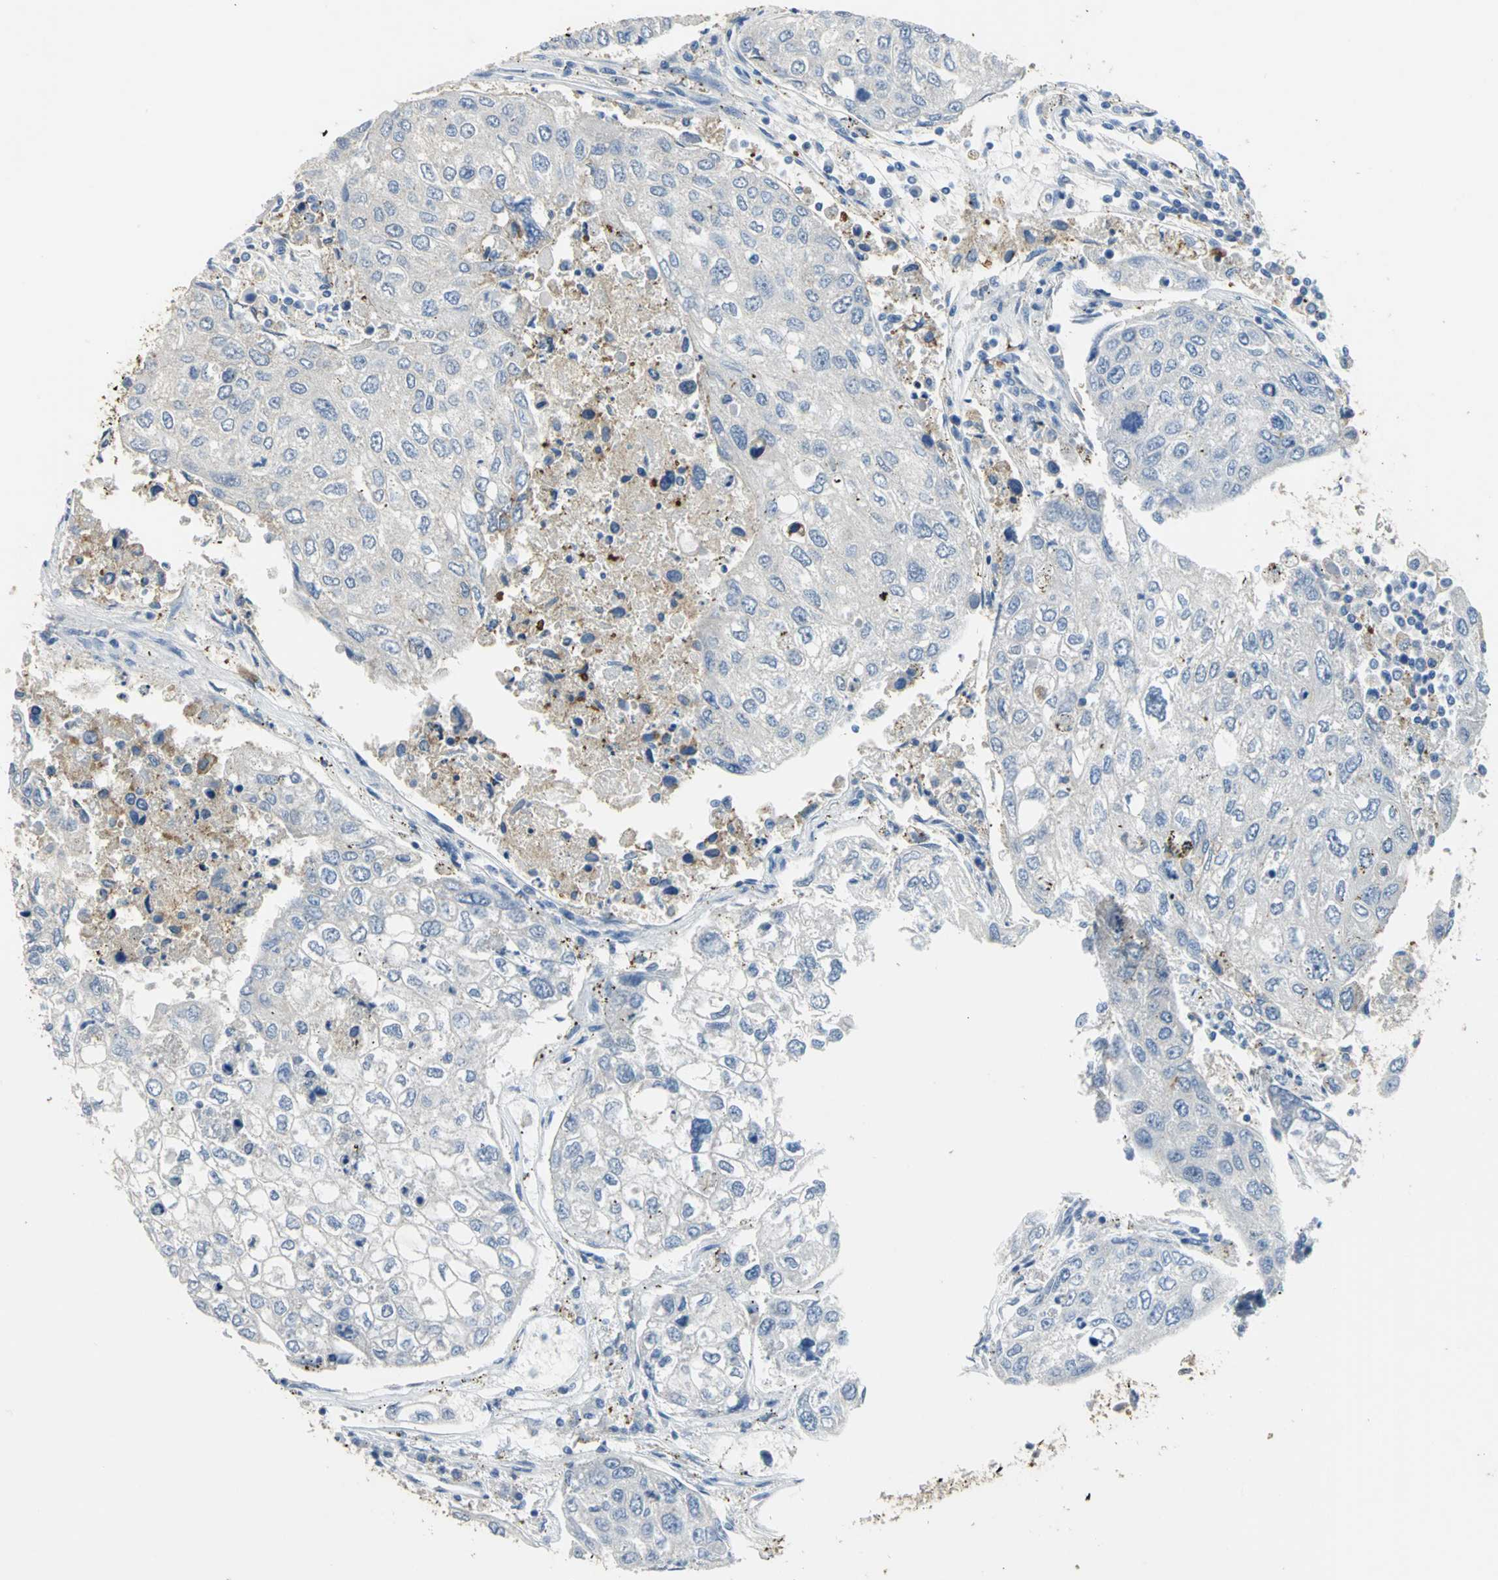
{"staining": {"intensity": "negative", "quantity": "none", "location": "none"}, "tissue": "urothelial cancer", "cell_type": "Tumor cells", "image_type": "cancer", "snomed": [{"axis": "morphology", "description": "Urothelial carcinoma, High grade"}, {"axis": "topography", "description": "Lymph node"}, {"axis": "topography", "description": "Urinary bladder"}], "caption": "IHC of high-grade urothelial carcinoma demonstrates no positivity in tumor cells.", "gene": "GYG2", "patient": {"sex": "male", "age": 51}}